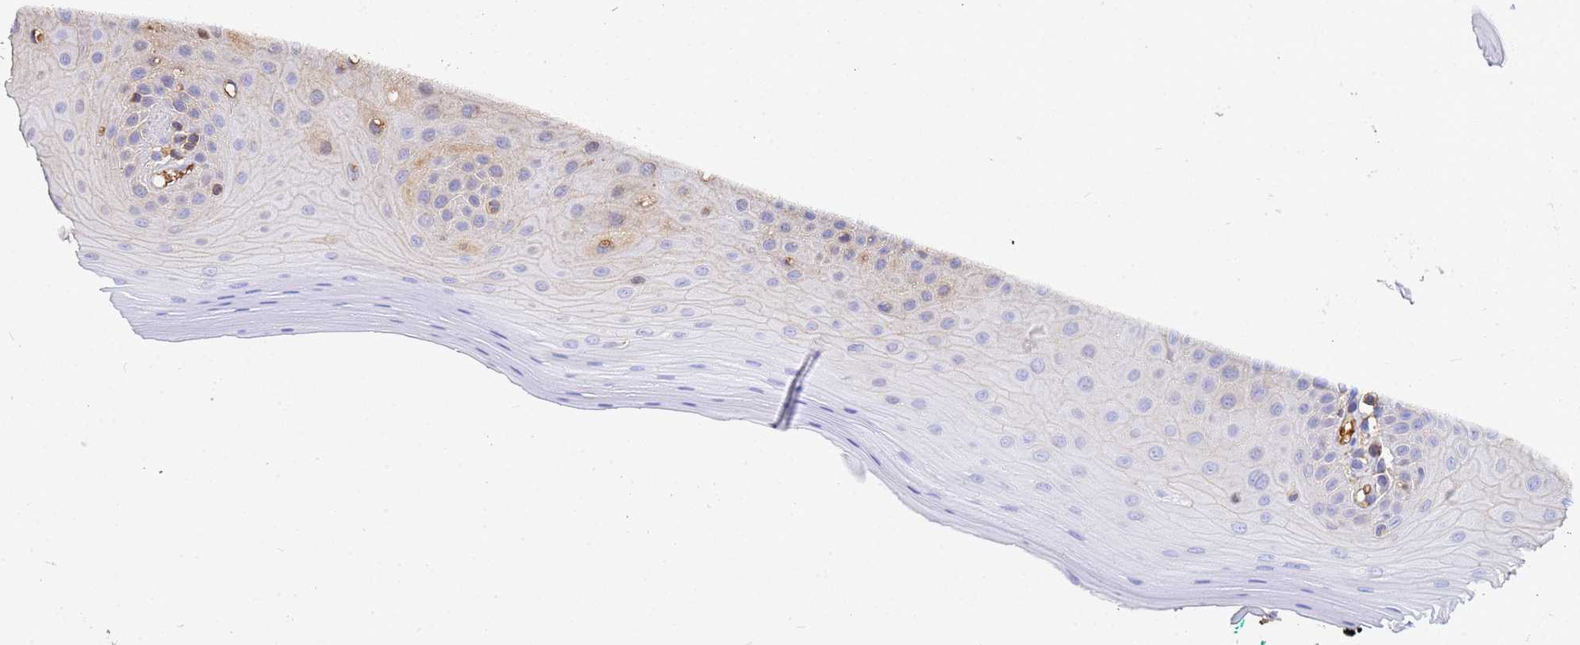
{"staining": {"intensity": "weak", "quantity": "<25%", "location": "cytoplasmic/membranous"}, "tissue": "oral mucosa", "cell_type": "Squamous epithelial cells", "image_type": "normal", "snomed": [{"axis": "morphology", "description": "Normal tissue, NOS"}, {"axis": "topography", "description": "Oral tissue"}], "caption": "Protein analysis of unremarkable oral mucosa demonstrates no significant staining in squamous epithelial cells. (IHC, brightfield microscopy, high magnification).", "gene": "GLUD1", "patient": {"sex": "female", "age": 67}}